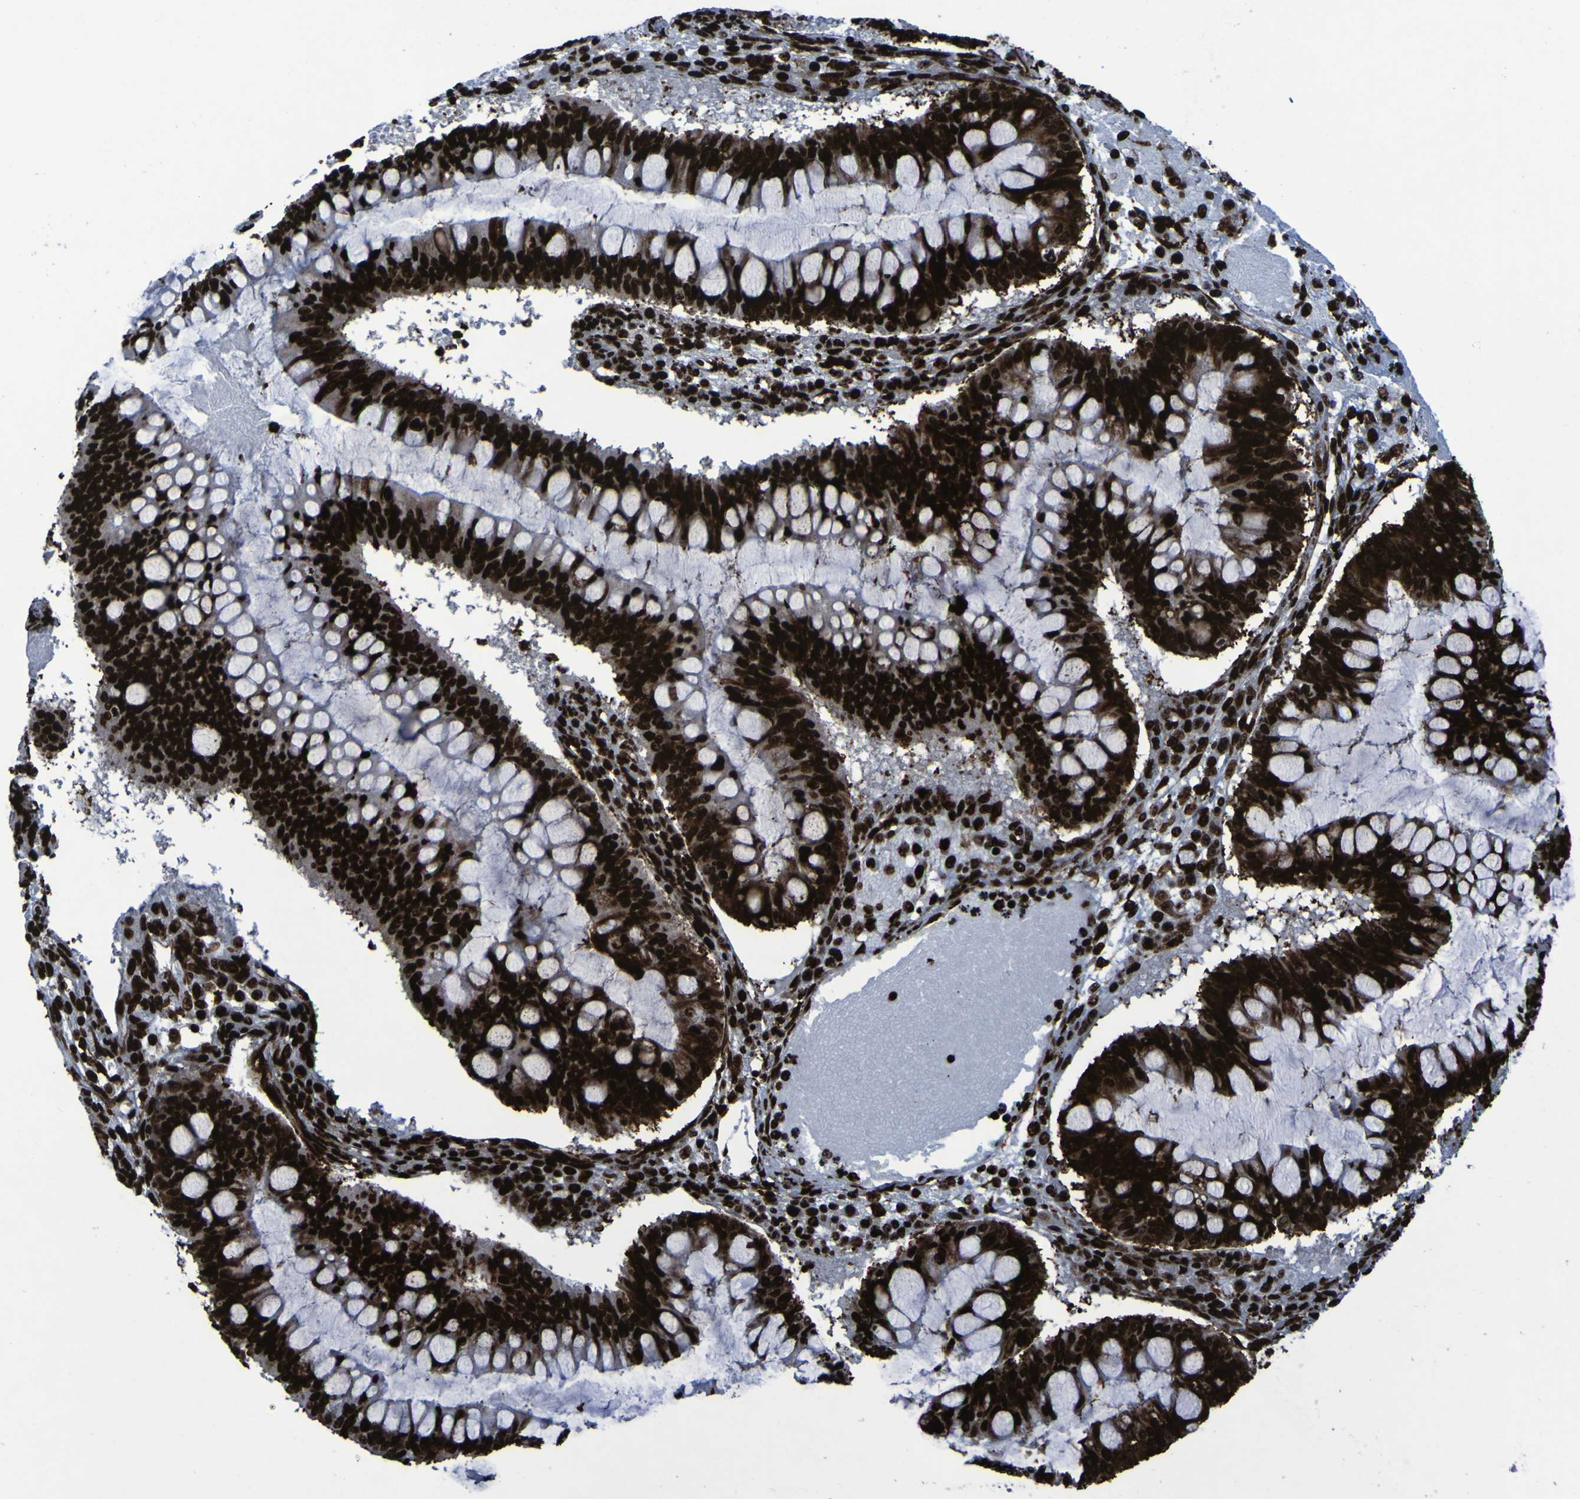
{"staining": {"intensity": "strong", "quantity": ">75%", "location": "nuclear"}, "tissue": "ovarian cancer", "cell_type": "Tumor cells", "image_type": "cancer", "snomed": [{"axis": "morphology", "description": "Cystadenocarcinoma, mucinous, NOS"}, {"axis": "topography", "description": "Ovary"}], "caption": "This photomicrograph reveals IHC staining of human ovarian cancer (mucinous cystadenocarcinoma), with high strong nuclear positivity in about >75% of tumor cells.", "gene": "NPM1", "patient": {"sex": "female", "age": 73}}